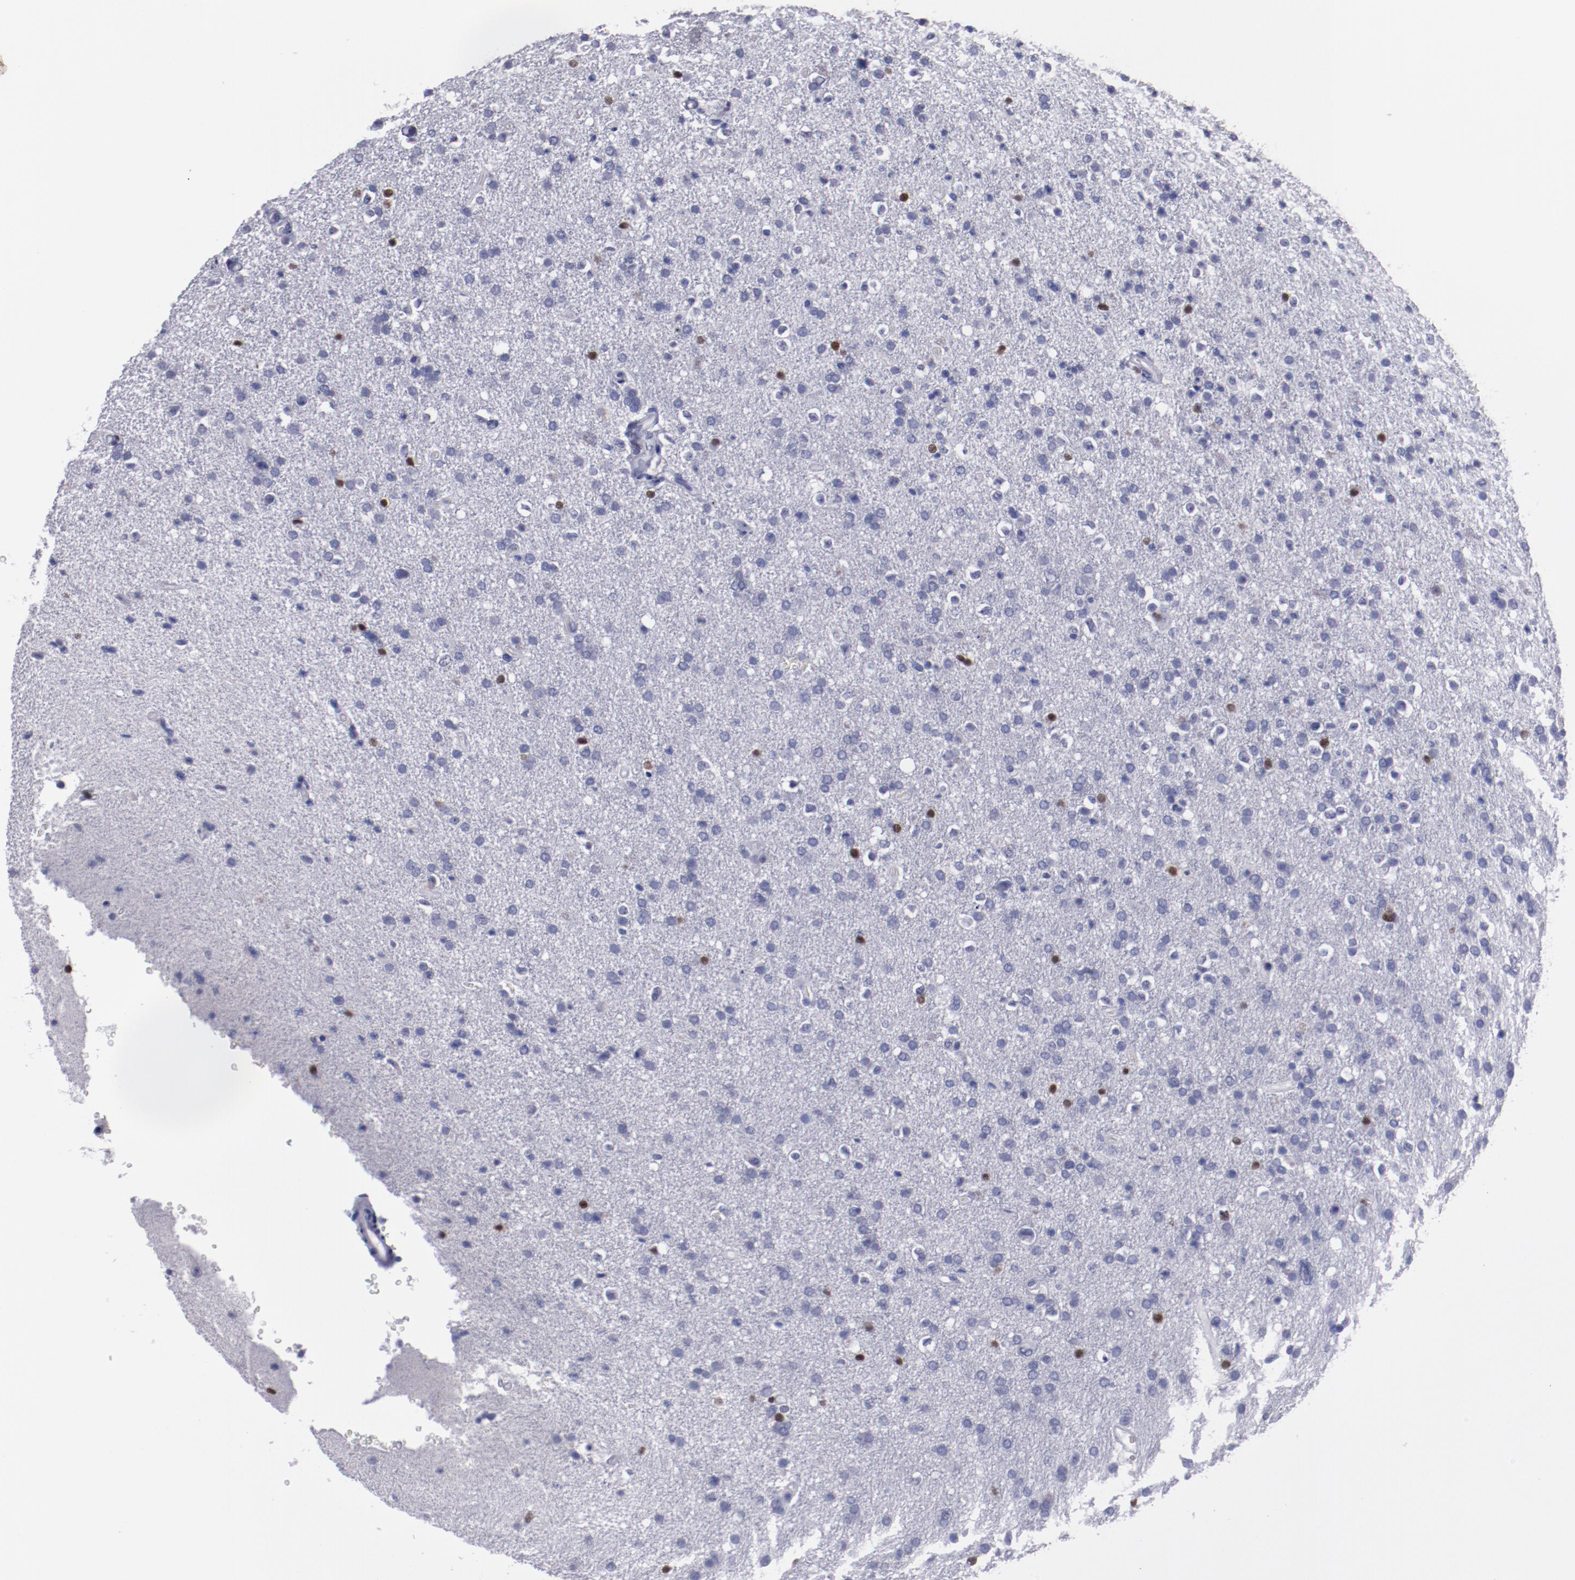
{"staining": {"intensity": "moderate", "quantity": "<25%", "location": "nuclear"}, "tissue": "glioma", "cell_type": "Tumor cells", "image_type": "cancer", "snomed": [{"axis": "morphology", "description": "Glioma, malignant, High grade"}, {"axis": "topography", "description": "Brain"}], "caption": "This photomicrograph exhibits immunohistochemistry staining of human malignant glioma (high-grade), with low moderate nuclear expression in approximately <25% of tumor cells.", "gene": "IRF8", "patient": {"sex": "male", "age": 33}}